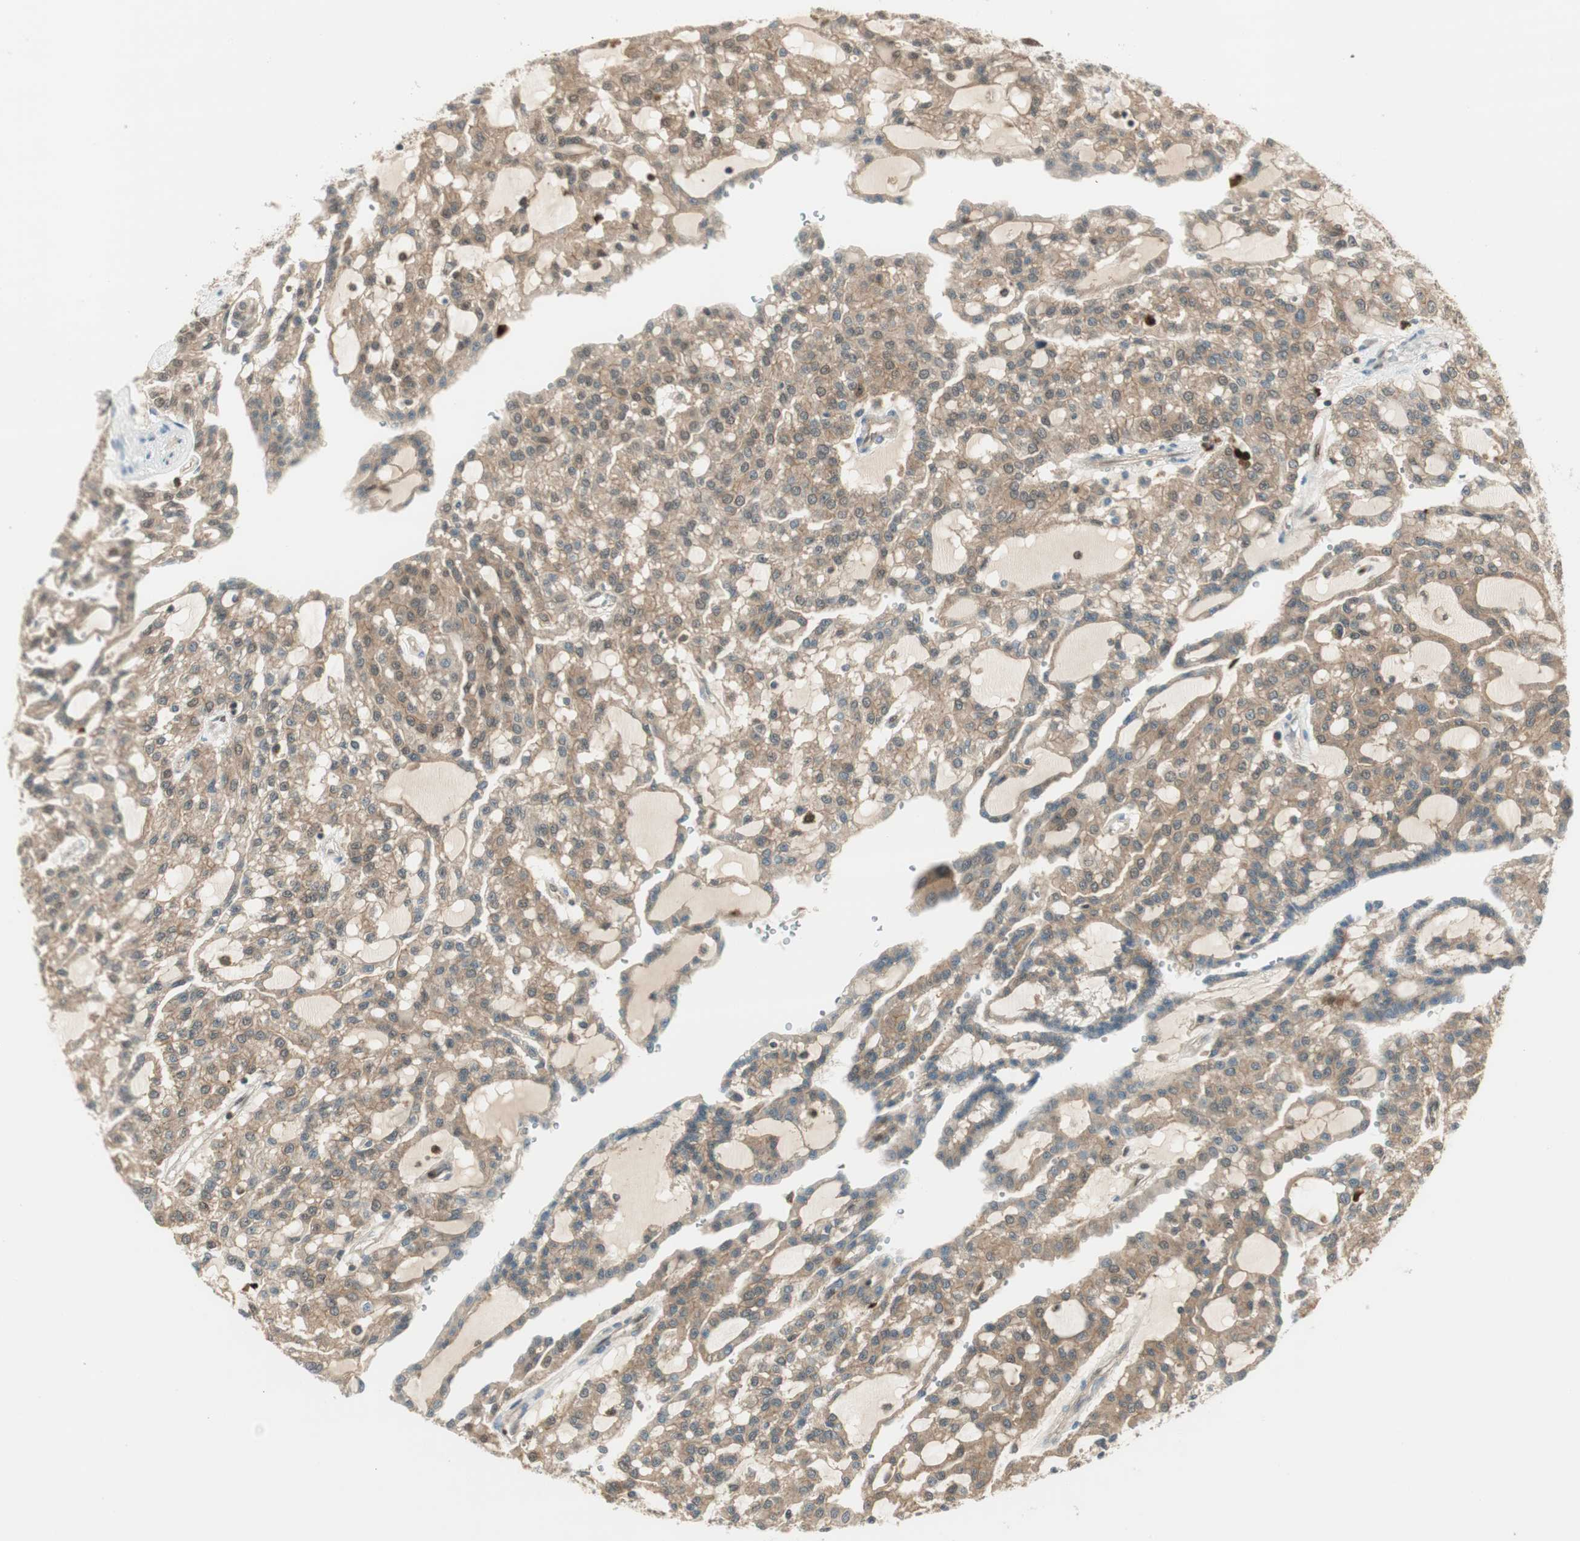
{"staining": {"intensity": "moderate", "quantity": ">75%", "location": "cytoplasmic/membranous"}, "tissue": "renal cancer", "cell_type": "Tumor cells", "image_type": "cancer", "snomed": [{"axis": "morphology", "description": "Adenocarcinoma, NOS"}, {"axis": "topography", "description": "Kidney"}], "caption": "Approximately >75% of tumor cells in human renal adenocarcinoma show moderate cytoplasmic/membranous protein positivity as visualized by brown immunohistochemical staining.", "gene": "LTA4H", "patient": {"sex": "male", "age": 63}}